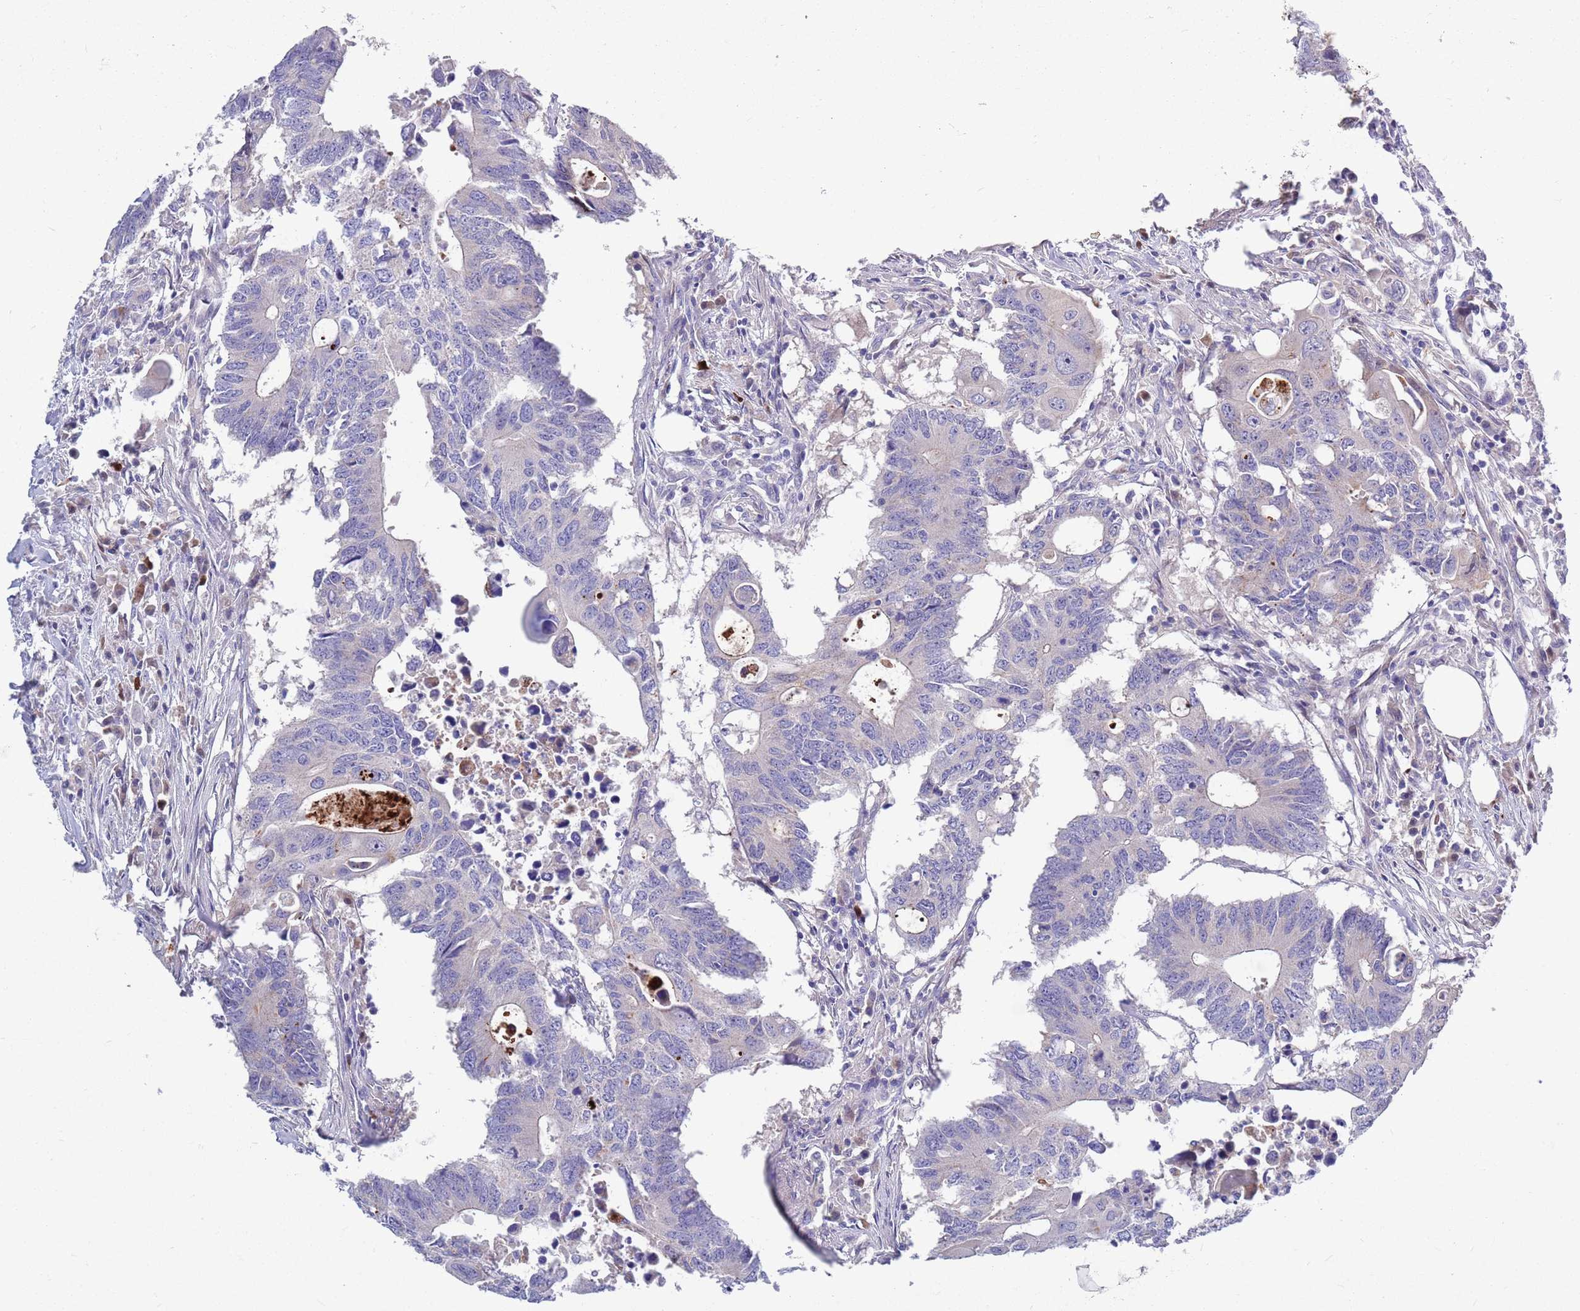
{"staining": {"intensity": "negative", "quantity": "none", "location": "none"}, "tissue": "colorectal cancer", "cell_type": "Tumor cells", "image_type": "cancer", "snomed": [{"axis": "morphology", "description": "Adenocarcinoma, NOS"}, {"axis": "topography", "description": "Colon"}], "caption": "This is a image of immunohistochemistry (IHC) staining of colorectal adenocarcinoma, which shows no staining in tumor cells.", "gene": "KLHL29", "patient": {"sex": "male", "age": 71}}